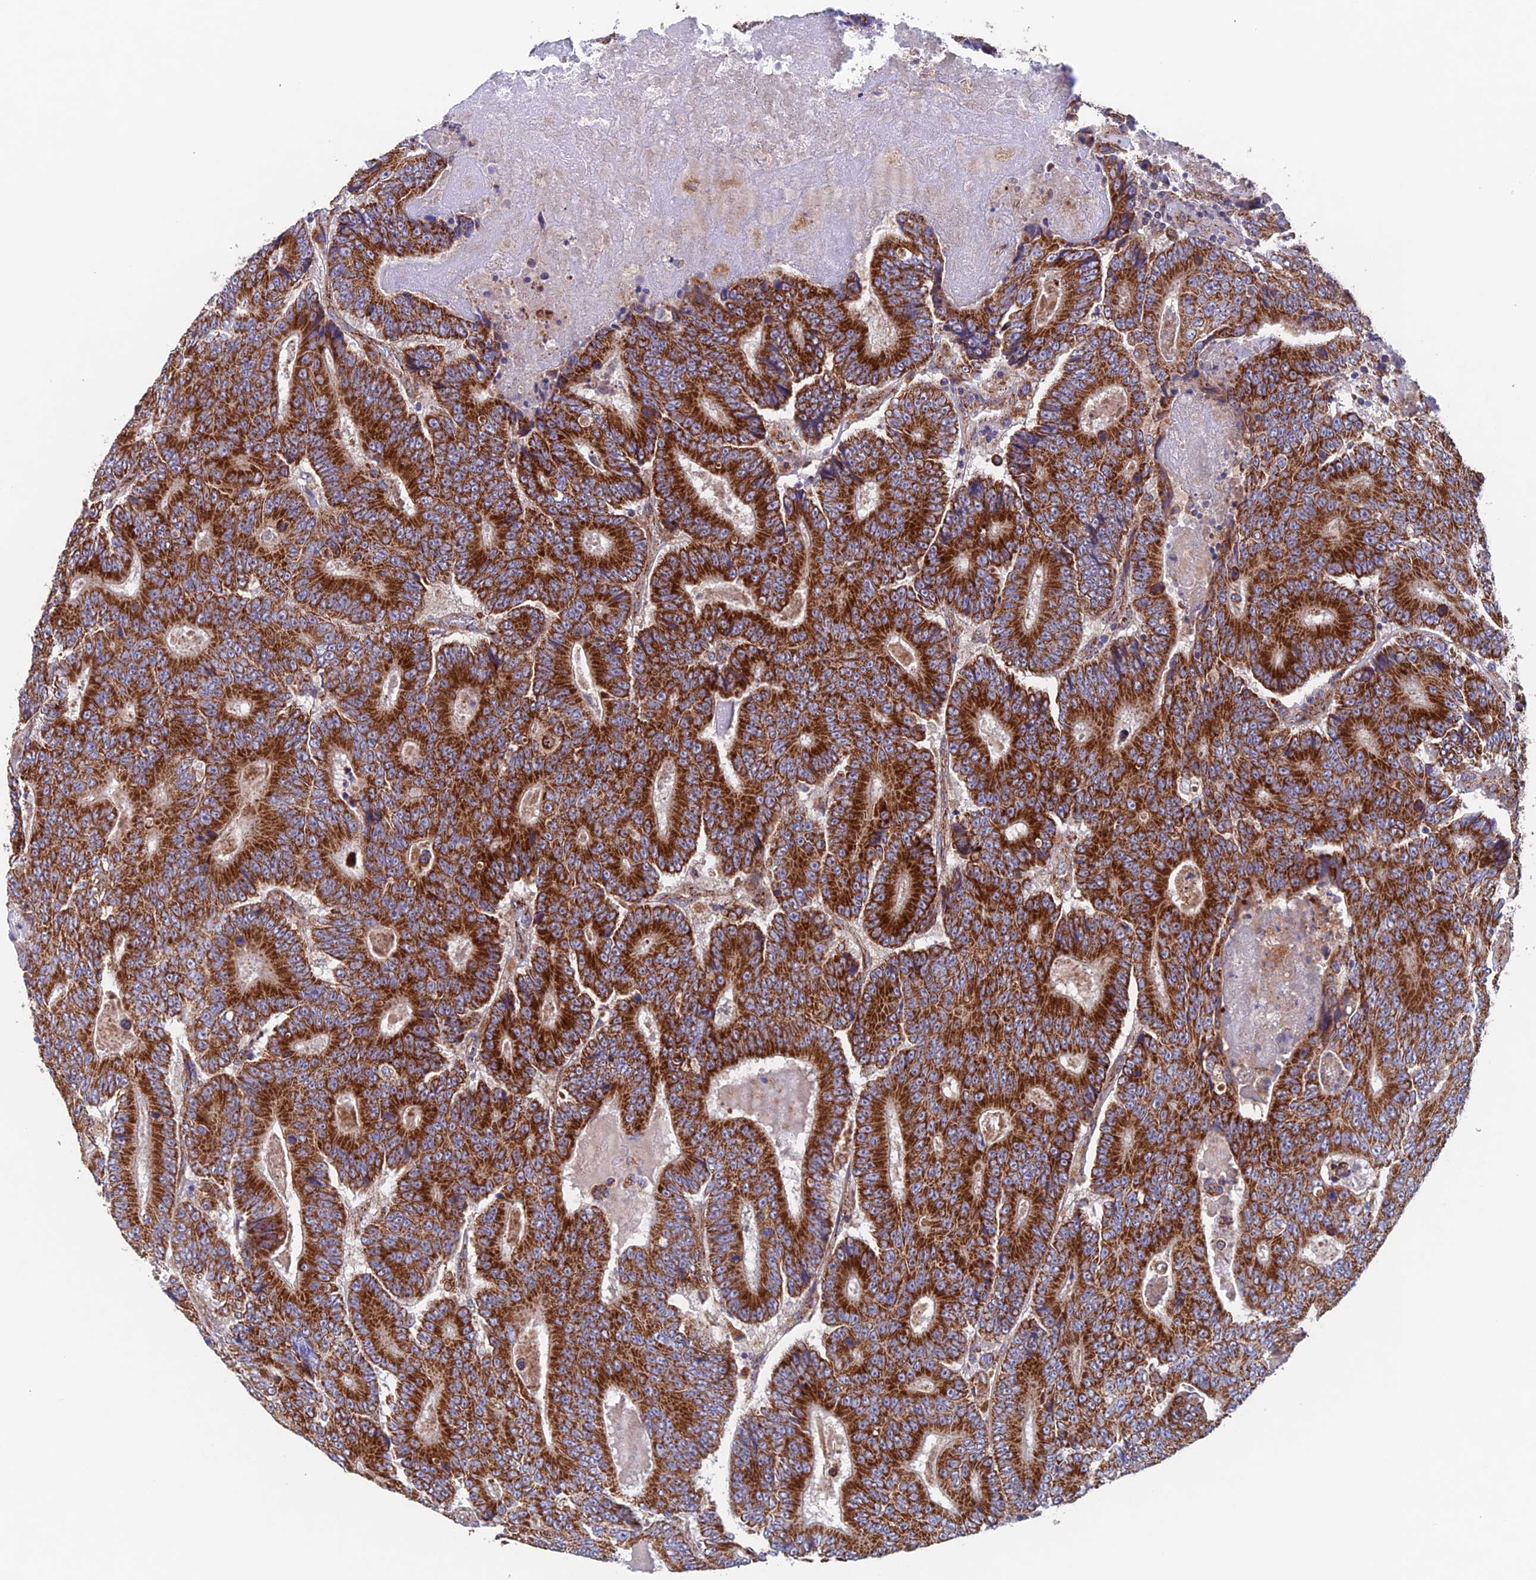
{"staining": {"intensity": "strong", "quantity": ">75%", "location": "cytoplasmic/membranous"}, "tissue": "colorectal cancer", "cell_type": "Tumor cells", "image_type": "cancer", "snomed": [{"axis": "morphology", "description": "Adenocarcinoma, NOS"}, {"axis": "topography", "description": "Colon"}], "caption": "IHC (DAB) staining of human adenocarcinoma (colorectal) displays strong cytoplasmic/membranous protein staining in approximately >75% of tumor cells. (IHC, brightfield microscopy, high magnification).", "gene": "MRPL1", "patient": {"sex": "male", "age": 83}}